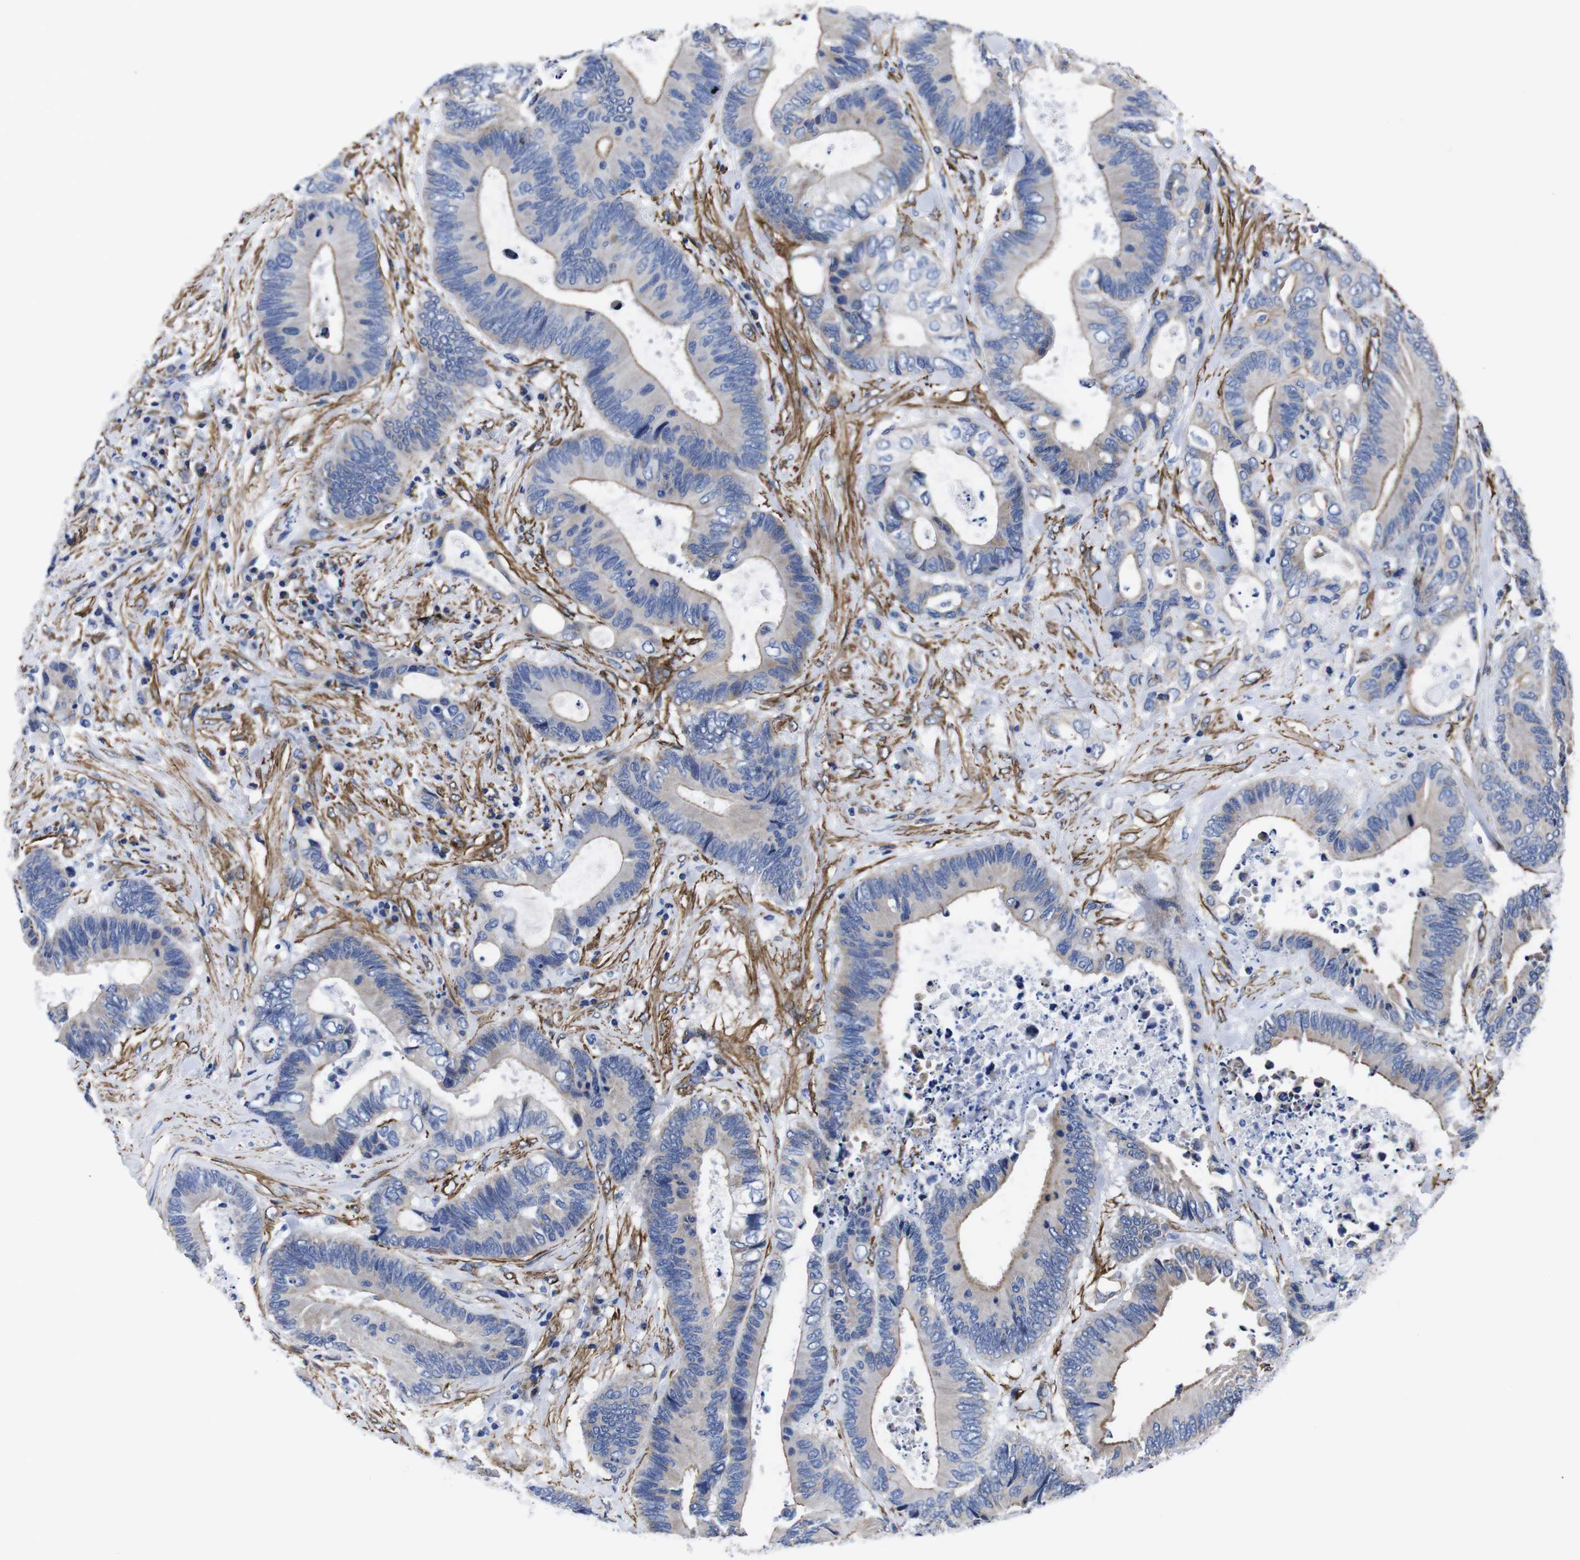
{"staining": {"intensity": "weak", "quantity": "<25%", "location": "cytoplasmic/membranous"}, "tissue": "colorectal cancer", "cell_type": "Tumor cells", "image_type": "cancer", "snomed": [{"axis": "morphology", "description": "Adenocarcinoma, NOS"}, {"axis": "topography", "description": "Rectum"}], "caption": "Immunohistochemistry (IHC) of colorectal adenocarcinoma exhibits no staining in tumor cells. Nuclei are stained in blue.", "gene": "WNT10A", "patient": {"sex": "male", "age": 55}}